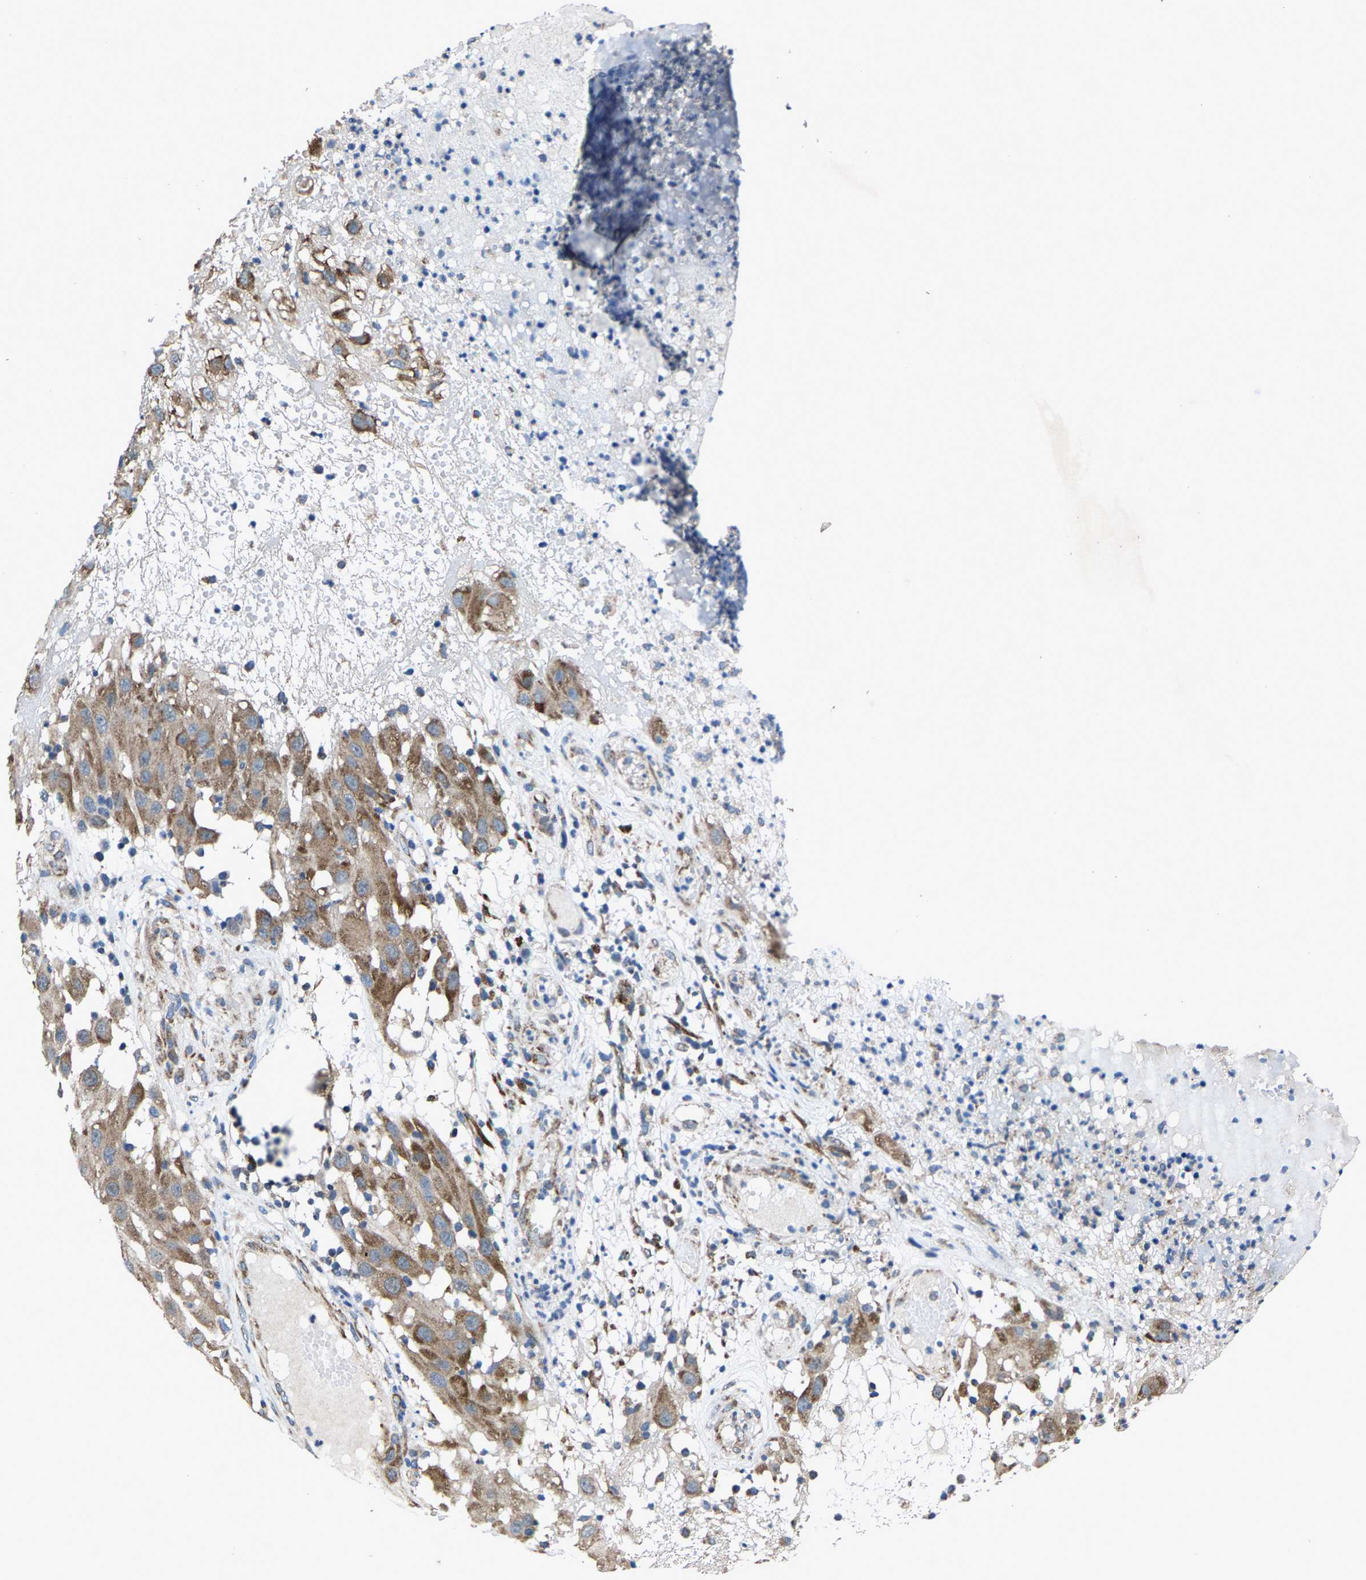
{"staining": {"intensity": "moderate", "quantity": ">75%", "location": "cytoplasmic/membranous"}, "tissue": "melanoma", "cell_type": "Tumor cells", "image_type": "cancer", "snomed": [{"axis": "morphology", "description": "Malignant melanoma, NOS"}, {"axis": "topography", "description": "Skin"}], "caption": "Melanoma stained for a protein (brown) reveals moderate cytoplasmic/membranous positive staining in about >75% of tumor cells.", "gene": "PDP1", "patient": {"sex": "female", "age": 81}}